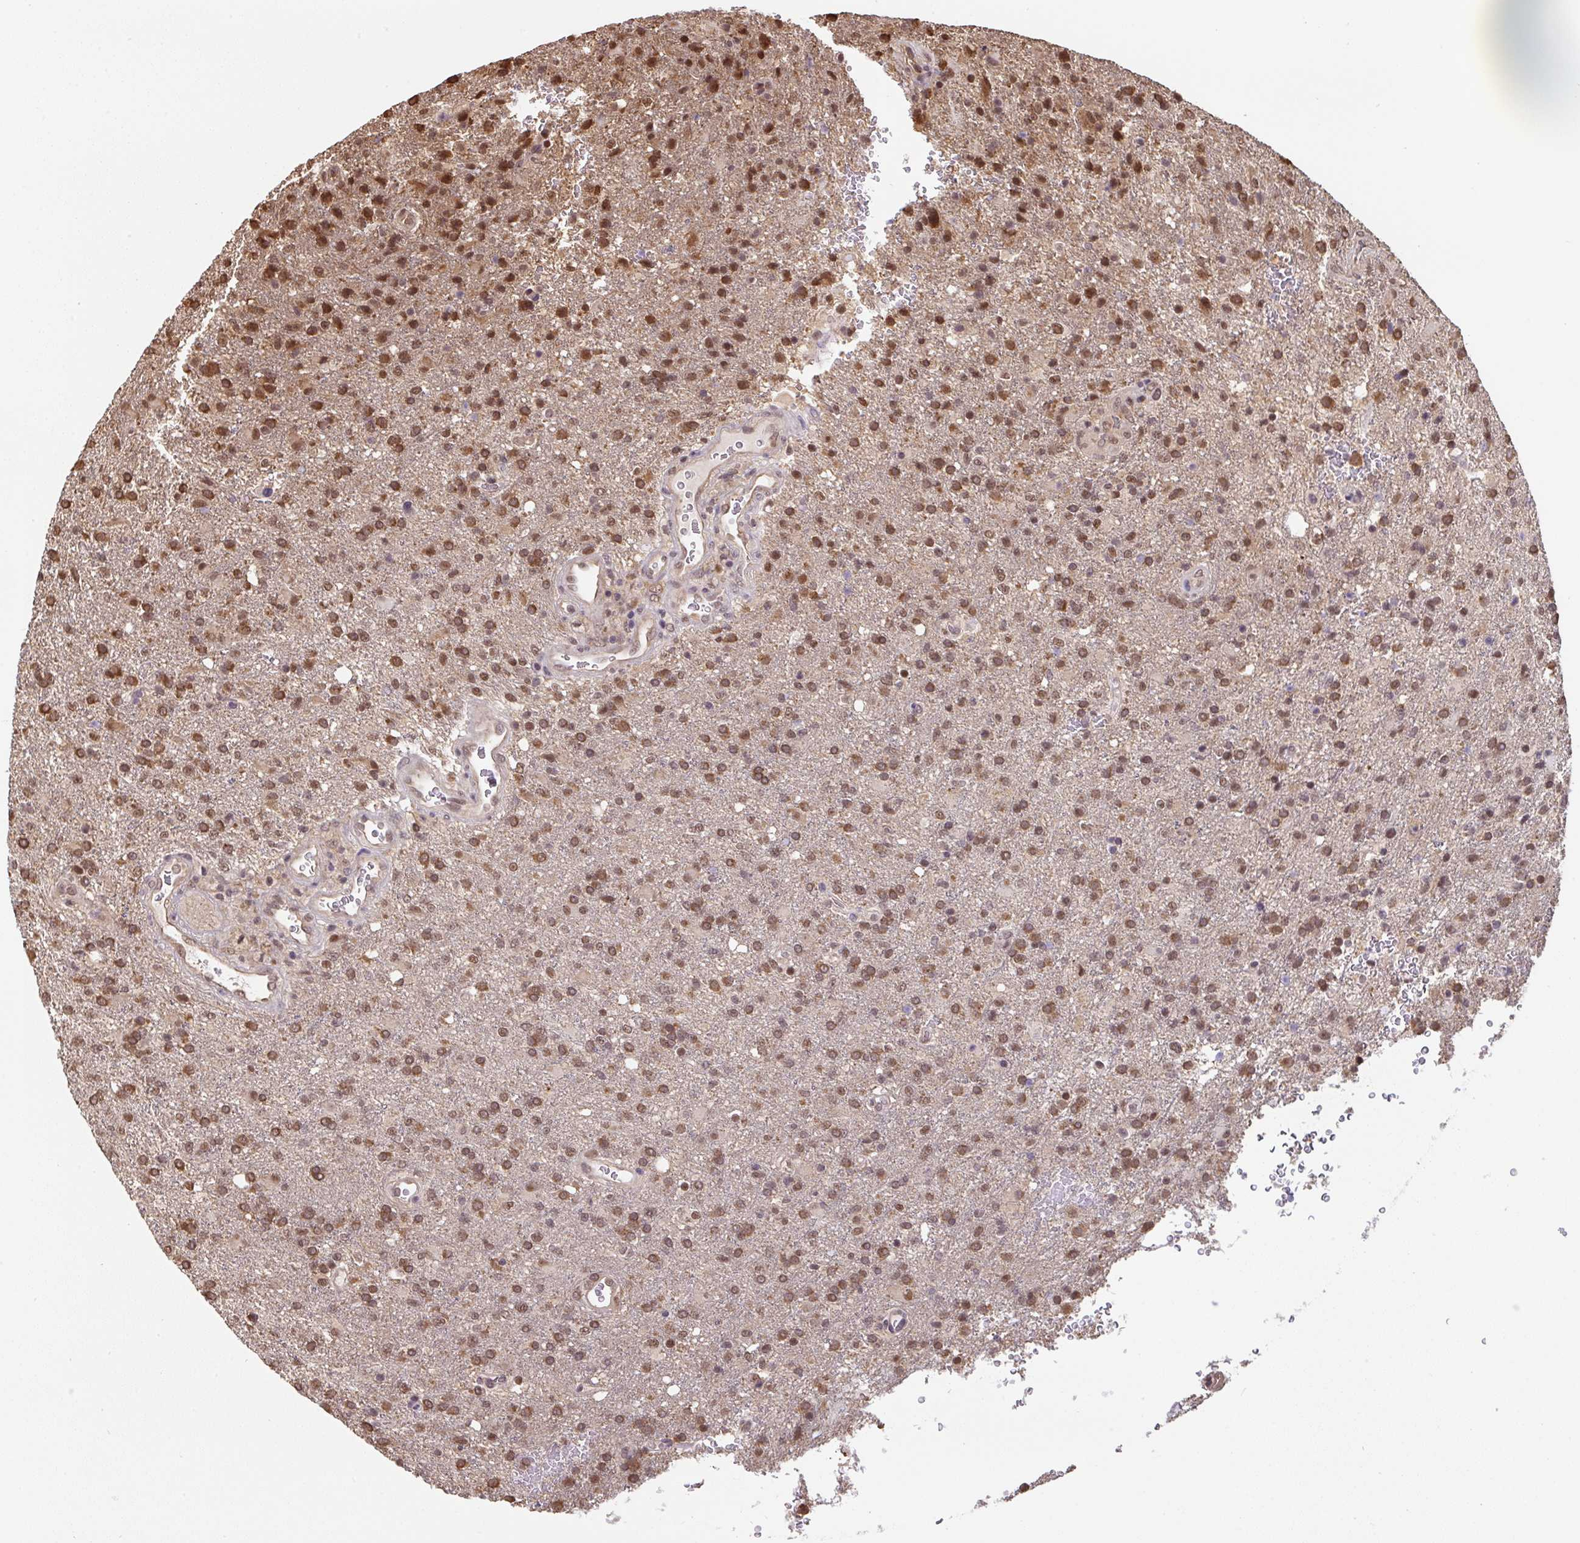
{"staining": {"intensity": "moderate", "quantity": ">75%", "location": "cytoplasmic/membranous,nuclear"}, "tissue": "glioma", "cell_type": "Tumor cells", "image_type": "cancer", "snomed": [{"axis": "morphology", "description": "Glioma, malignant, High grade"}, {"axis": "topography", "description": "Brain"}], "caption": "Malignant glioma (high-grade) tissue shows moderate cytoplasmic/membranous and nuclear positivity in about >75% of tumor cells", "gene": "ST13", "patient": {"sex": "female", "age": 74}}